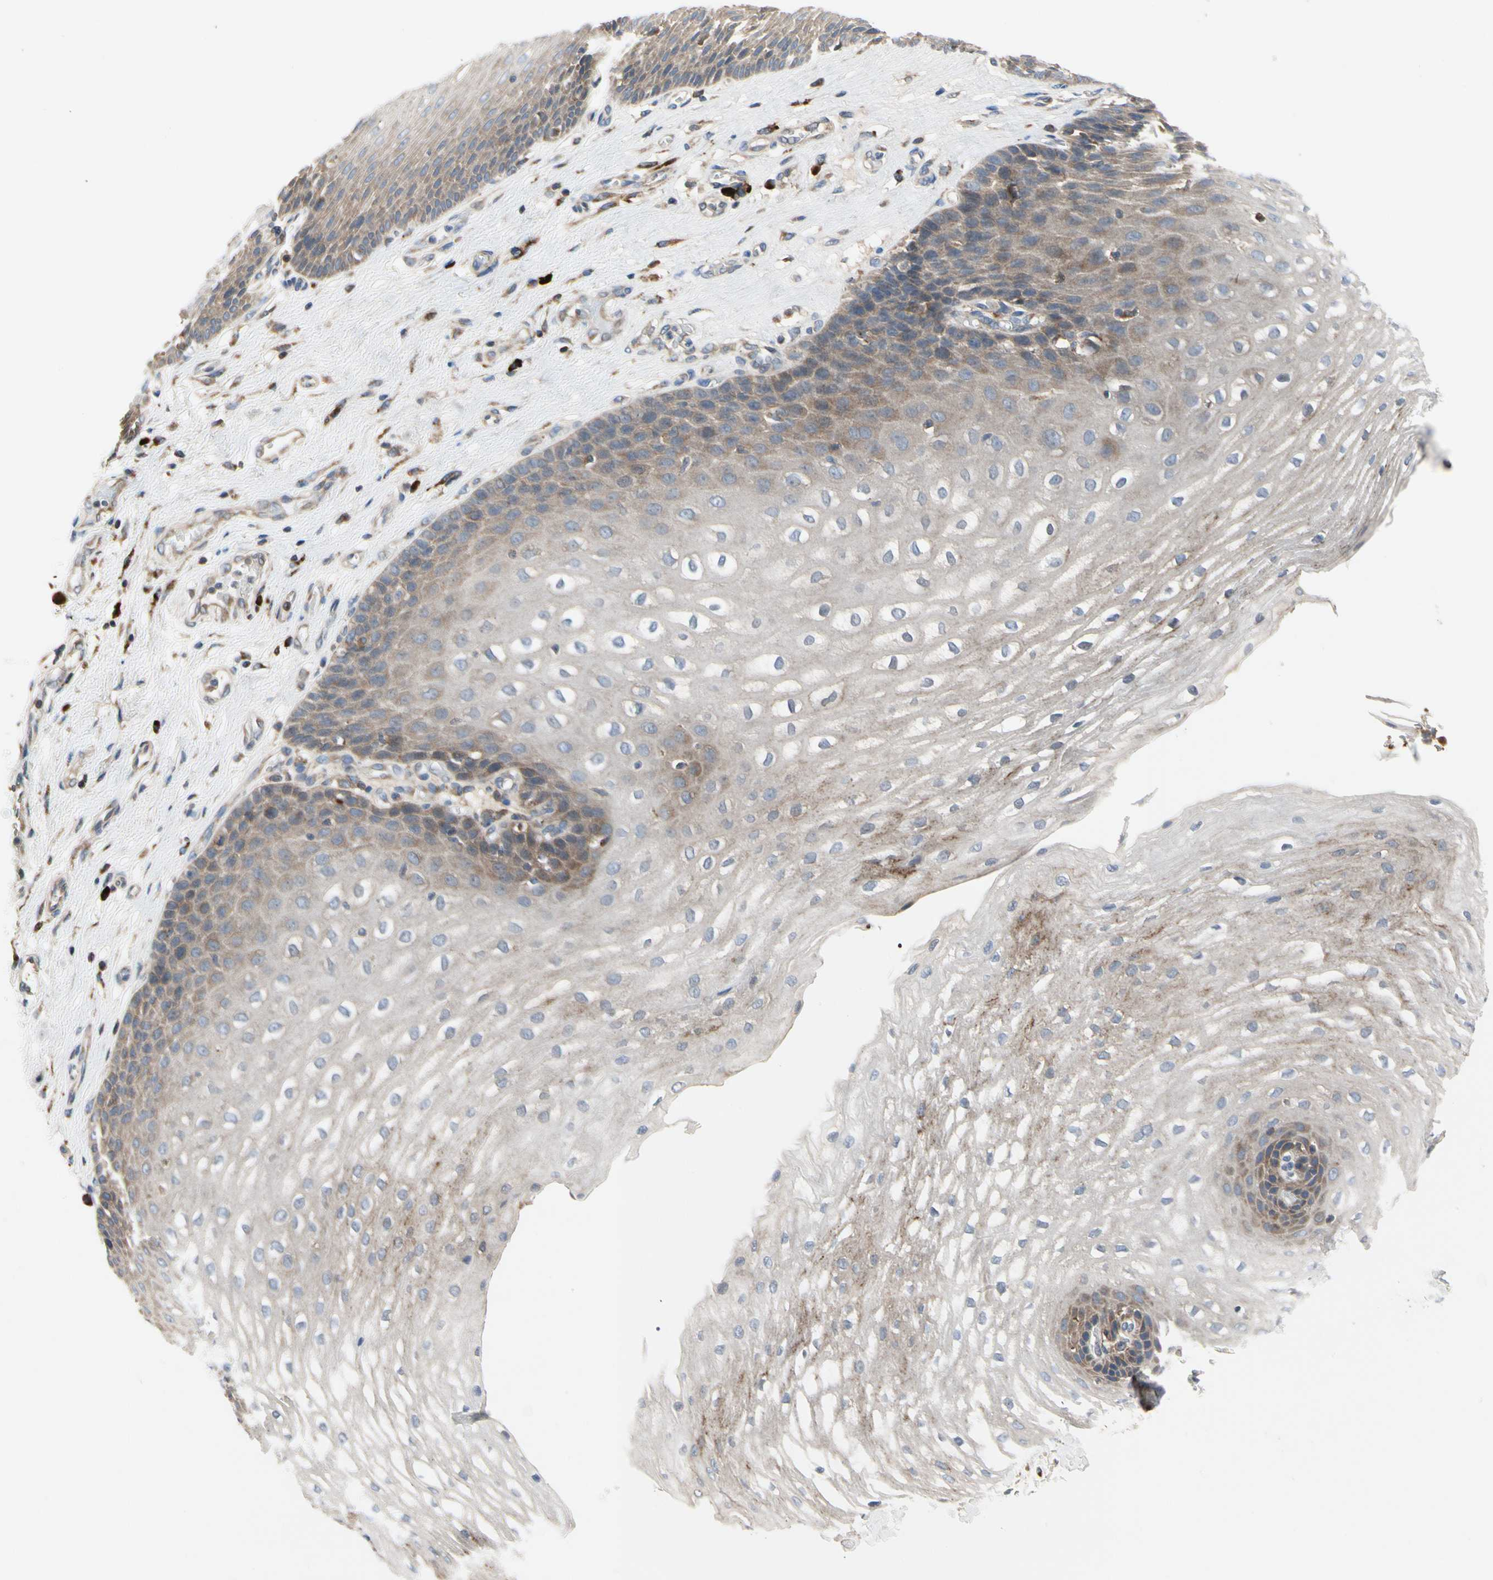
{"staining": {"intensity": "weak", "quantity": "25%-75%", "location": "cytoplasmic/membranous"}, "tissue": "esophagus", "cell_type": "Squamous epithelial cells", "image_type": "normal", "snomed": [{"axis": "morphology", "description": "Normal tissue, NOS"}, {"axis": "topography", "description": "Esophagus"}], "caption": "Weak cytoplasmic/membranous staining for a protein is appreciated in about 25%-75% of squamous epithelial cells of normal esophagus using immunohistochemistry.", "gene": "MMEL1", "patient": {"sex": "male", "age": 48}}